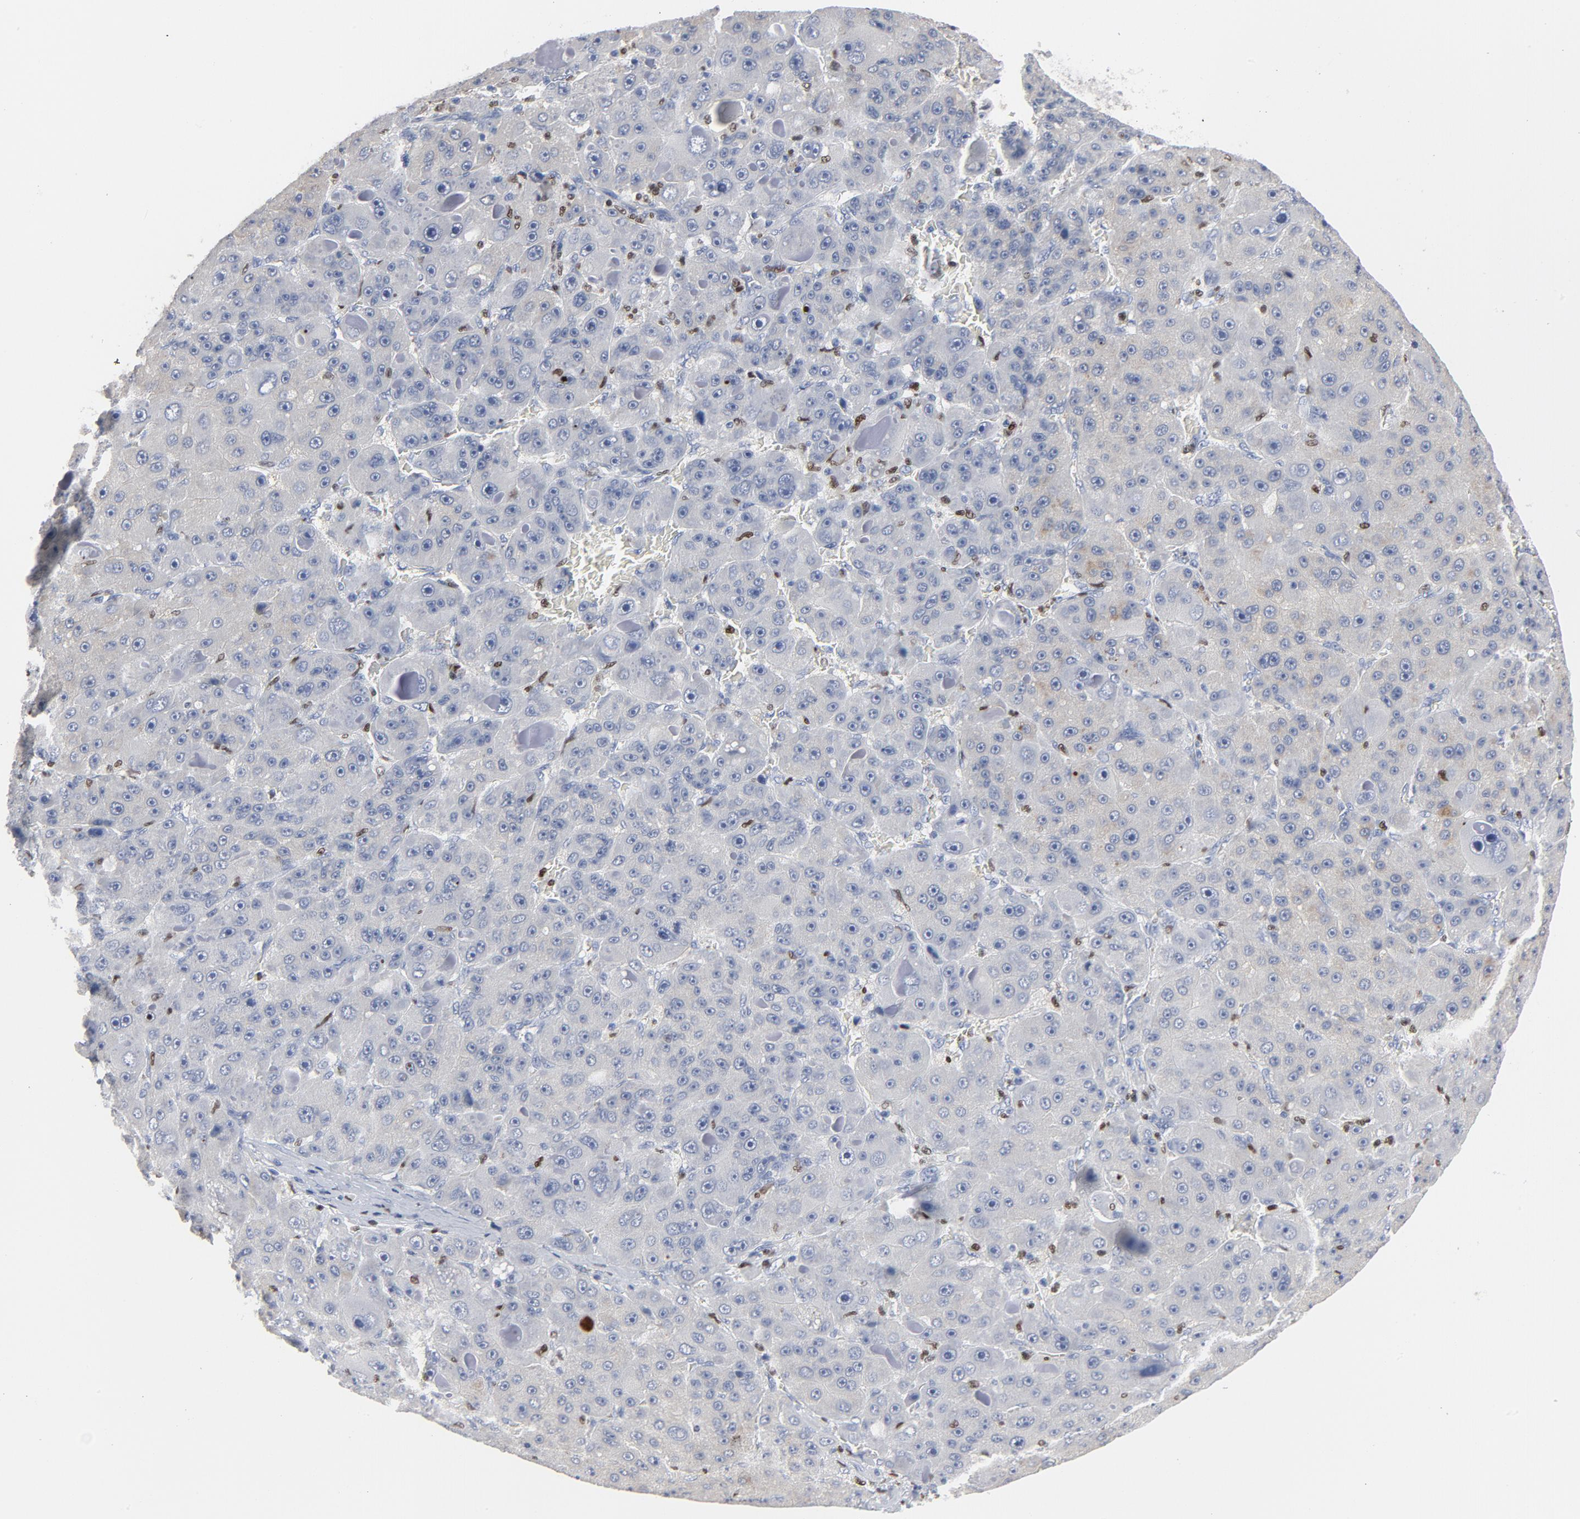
{"staining": {"intensity": "negative", "quantity": "none", "location": "none"}, "tissue": "liver cancer", "cell_type": "Tumor cells", "image_type": "cancer", "snomed": [{"axis": "morphology", "description": "Carcinoma, Hepatocellular, NOS"}, {"axis": "topography", "description": "Liver"}], "caption": "Immunohistochemistry (IHC) of human liver cancer displays no staining in tumor cells.", "gene": "SPI1", "patient": {"sex": "male", "age": 76}}